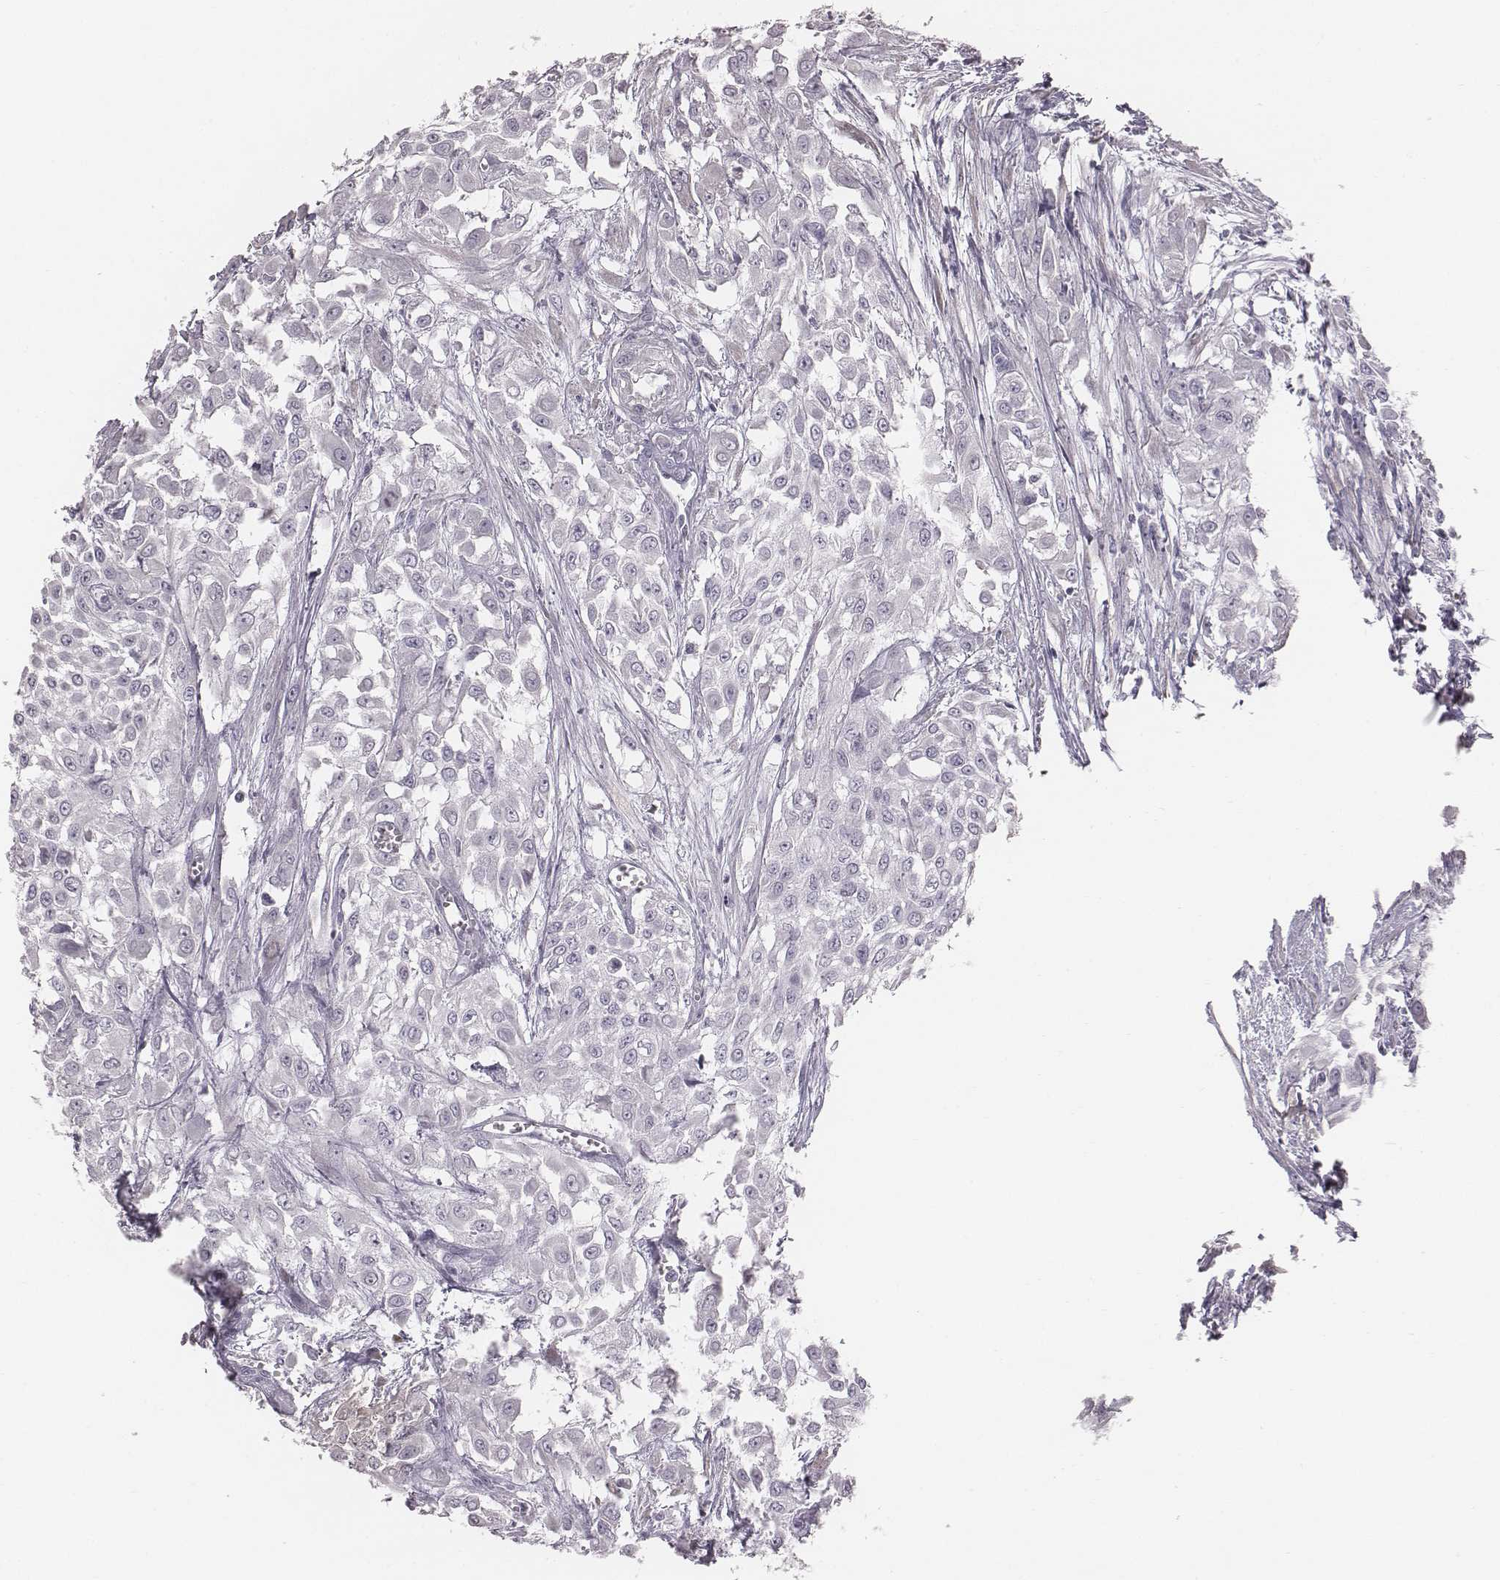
{"staining": {"intensity": "negative", "quantity": "none", "location": "none"}, "tissue": "urothelial cancer", "cell_type": "Tumor cells", "image_type": "cancer", "snomed": [{"axis": "morphology", "description": "Urothelial carcinoma, High grade"}, {"axis": "topography", "description": "Urinary bladder"}], "caption": "Micrograph shows no significant protein staining in tumor cells of urothelial cancer.", "gene": "C6orf58", "patient": {"sex": "male", "age": 57}}